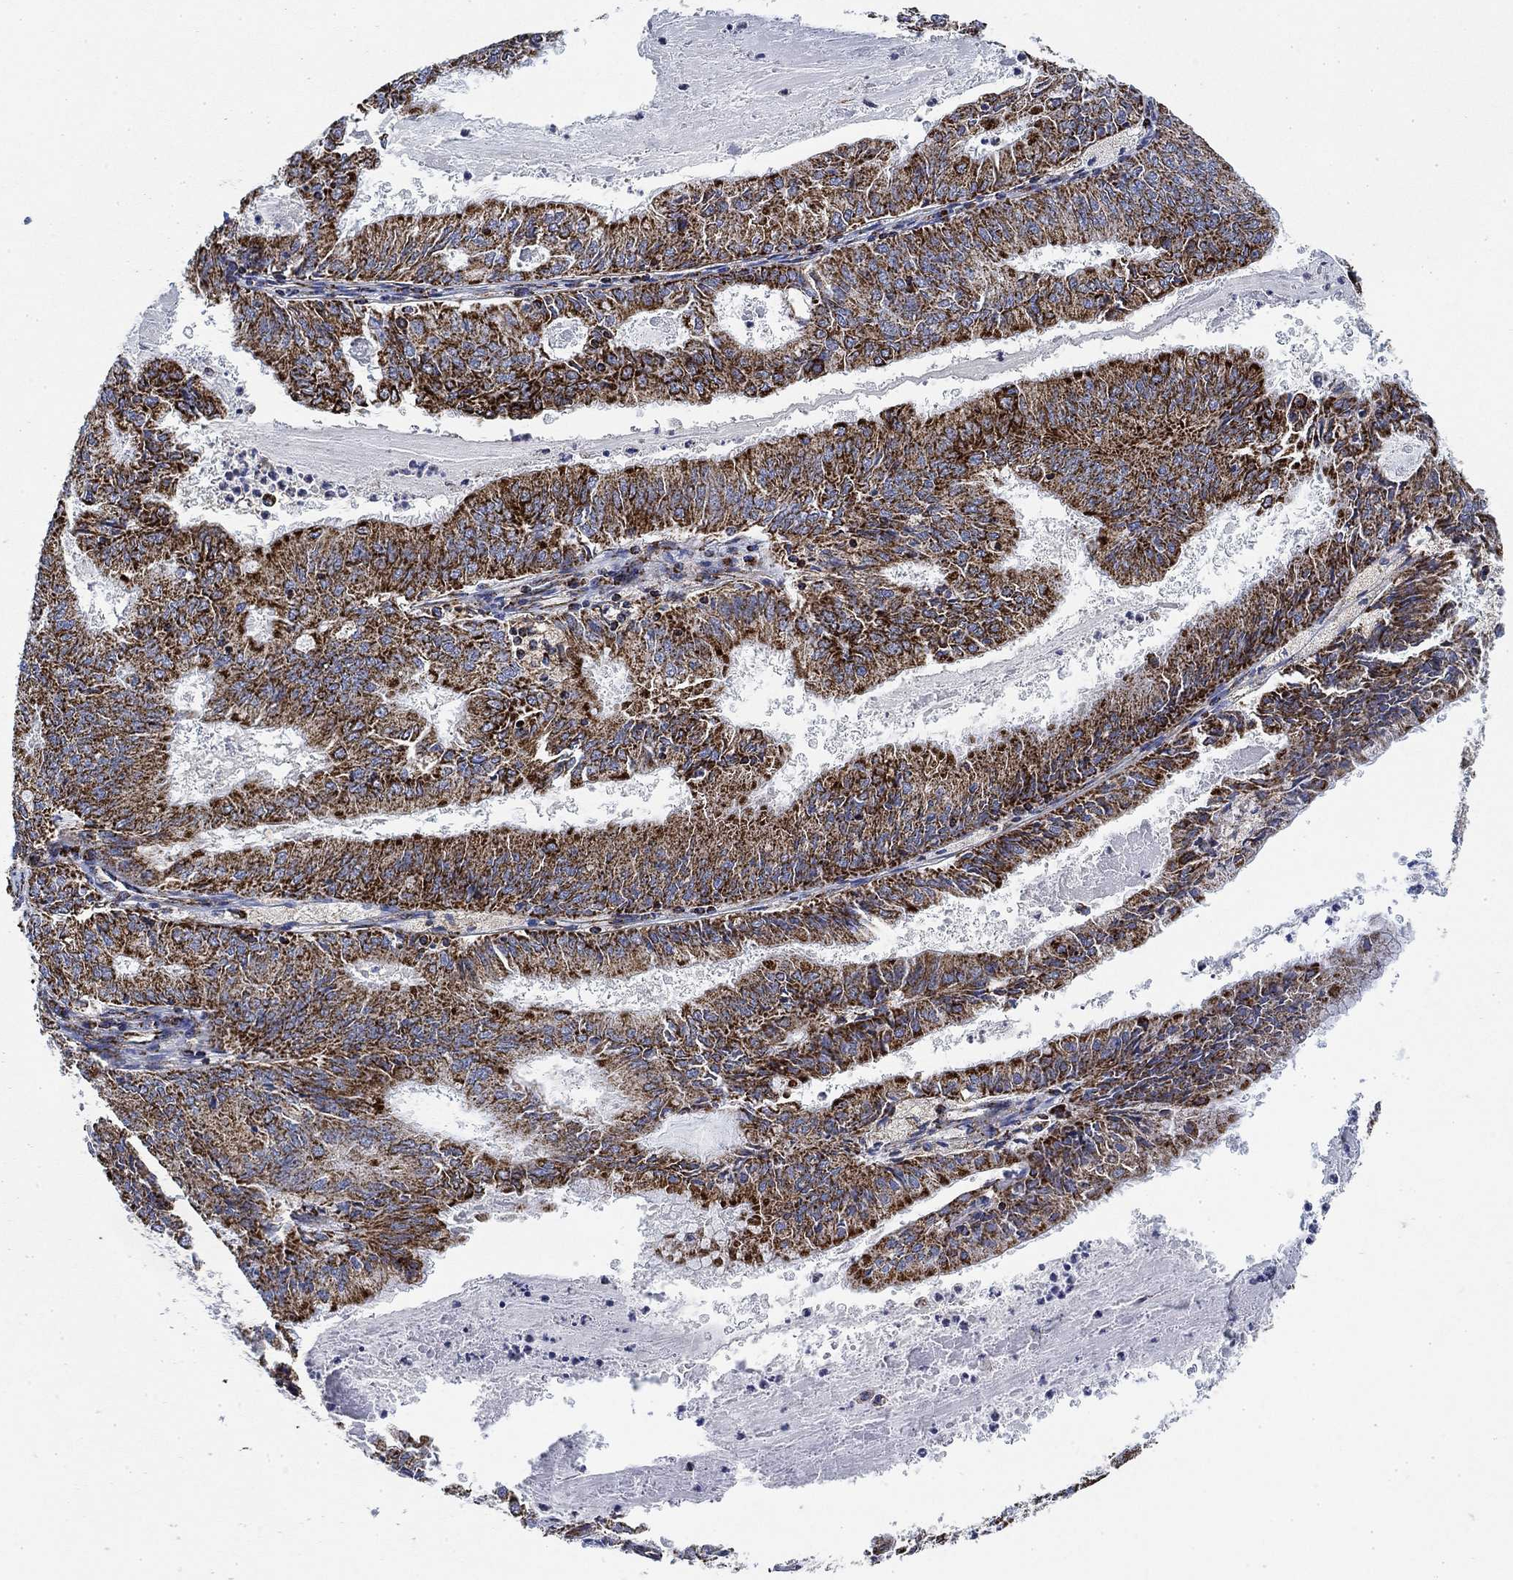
{"staining": {"intensity": "strong", "quantity": ">75%", "location": "cytoplasmic/membranous"}, "tissue": "endometrial cancer", "cell_type": "Tumor cells", "image_type": "cancer", "snomed": [{"axis": "morphology", "description": "Adenocarcinoma, NOS"}, {"axis": "topography", "description": "Endometrium"}], "caption": "High-magnification brightfield microscopy of endometrial adenocarcinoma stained with DAB (3,3'-diaminobenzidine) (brown) and counterstained with hematoxylin (blue). tumor cells exhibit strong cytoplasmic/membranous positivity is present in about>75% of cells.", "gene": "NDUFS3", "patient": {"sex": "female", "age": 57}}